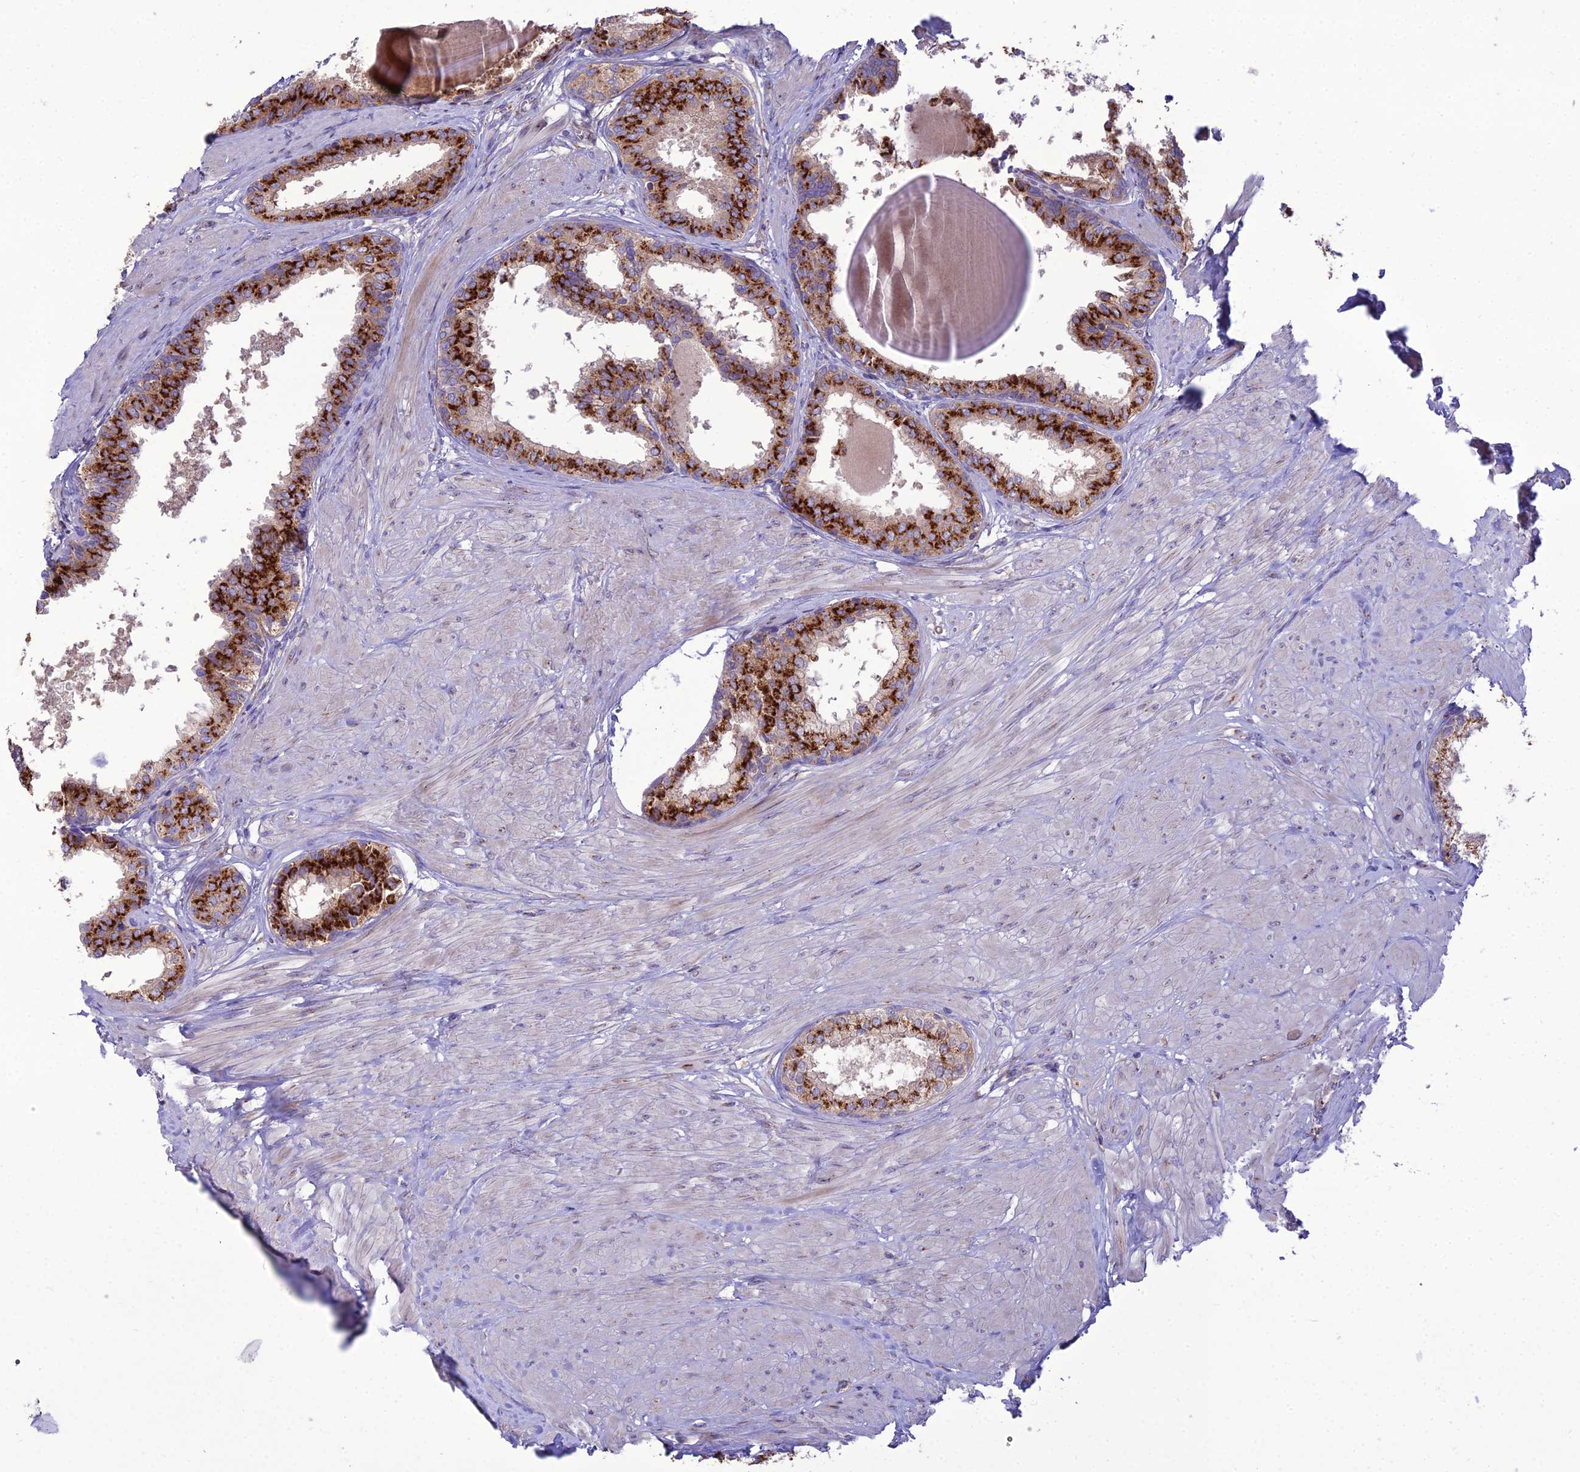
{"staining": {"intensity": "strong", "quantity": ">75%", "location": "cytoplasmic/membranous"}, "tissue": "prostate", "cell_type": "Glandular cells", "image_type": "normal", "snomed": [{"axis": "morphology", "description": "Normal tissue, NOS"}, {"axis": "topography", "description": "Prostate"}], "caption": "Immunohistochemistry (IHC) photomicrograph of benign prostate stained for a protein (brown), which shows high levels of strong cytoplasmic/membranous positivity in approximately >75% of glandular cells.", "gene": "SPRYD7", "patient": {"sex": "male", "age": 48}}